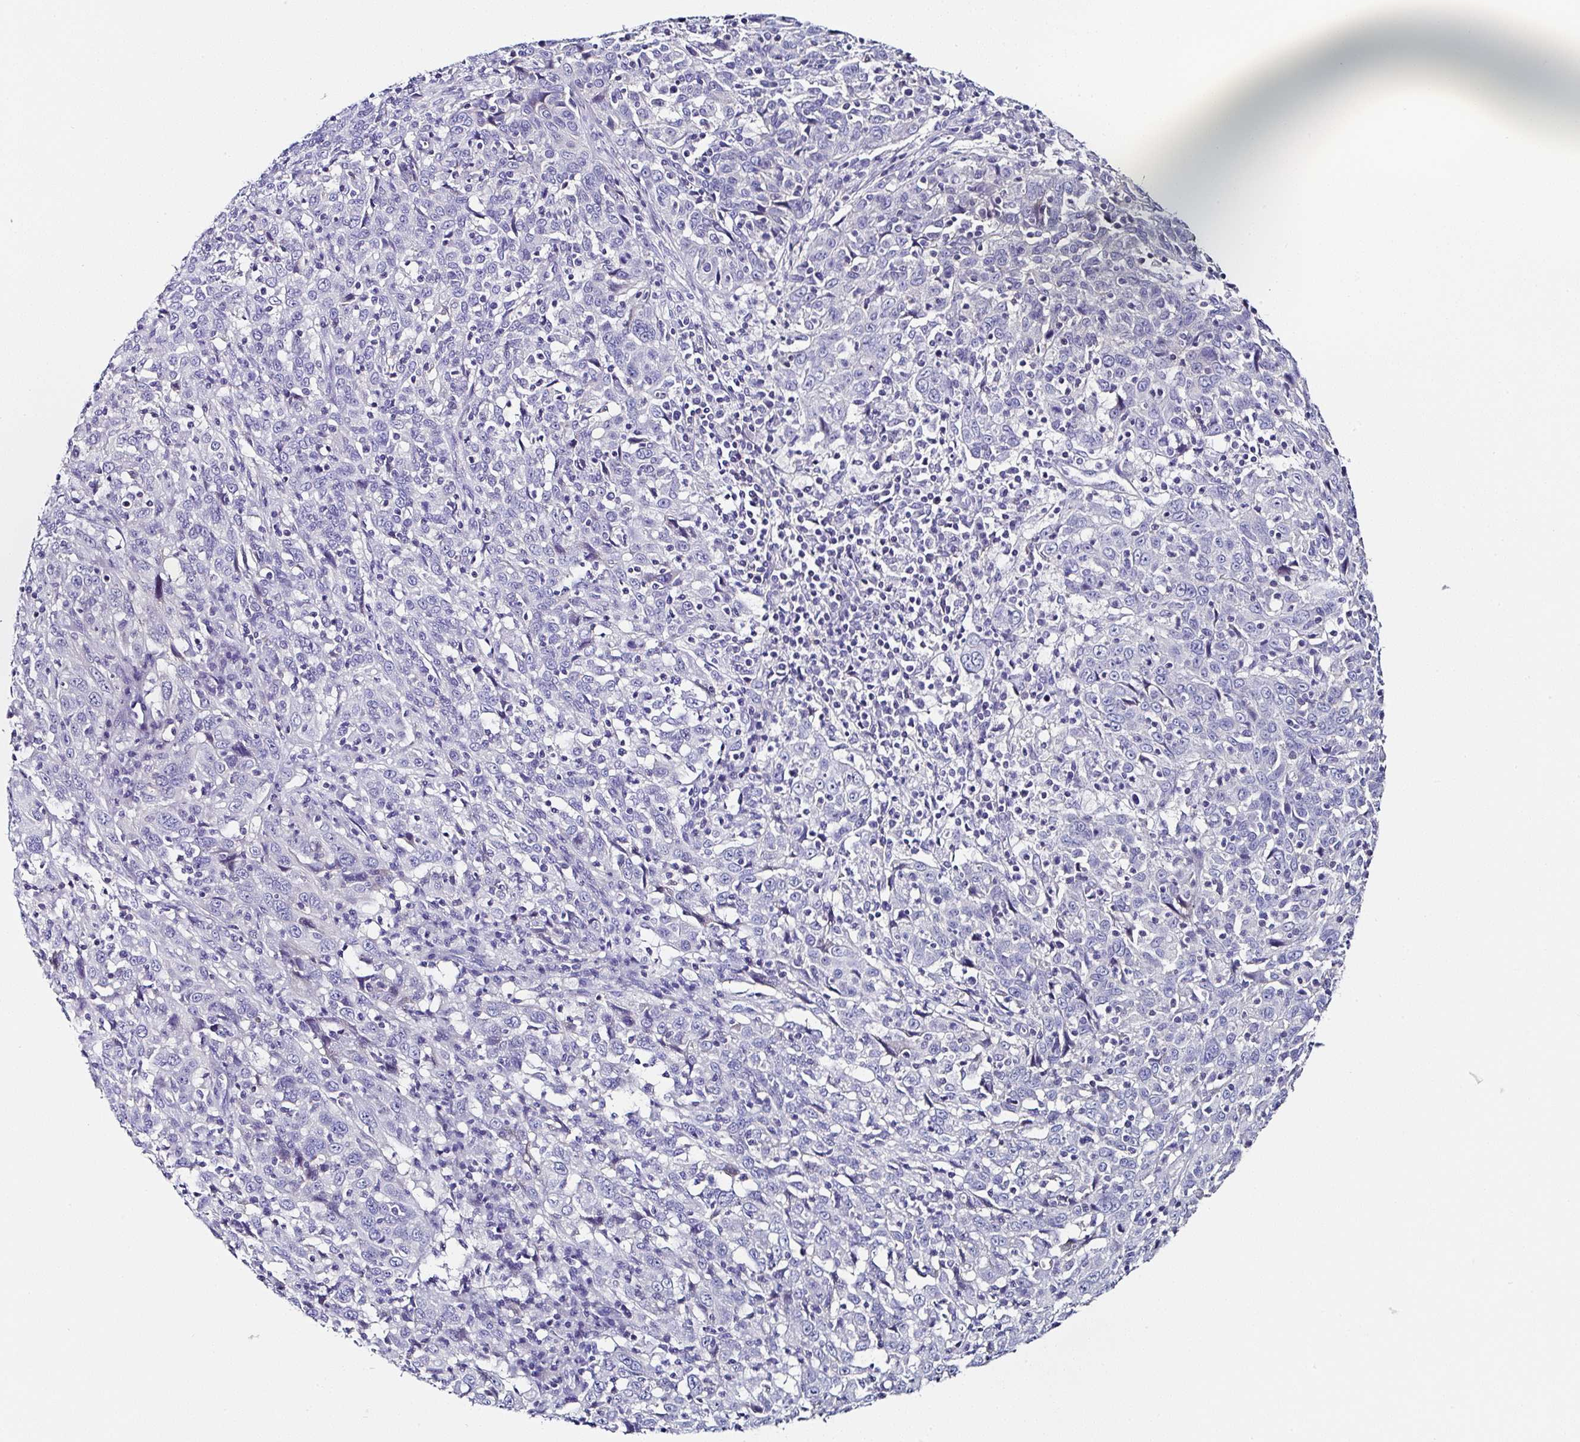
{"staining": {"intensity": "negative", "quantity": "none", "location": "none"}, "tissue": "cervical cancer", "cell_type": "Tumor cells", "image_type": "cancer", "snomed": [{"axis": "morphology", "description": "Squamous cell carcinoma, NOS"}, {"axis": "topography", "description": "Cervix"}], "caption": "This micrograph is of cervical cancer stained with immunohistochemistry (IHC) to label a protein in brown with the nuclei are counter-stained blue. There is no expression in tumor cells. Brightfield microscopy of immunohistochemistry (IHC) stained with DAB (3,3'-diaminobenzidine) (brown) and hematoxylin (blue), captured at high magnification.", "gene": "UGT3A1", "patient": {"sex": "female", "age": 46}}